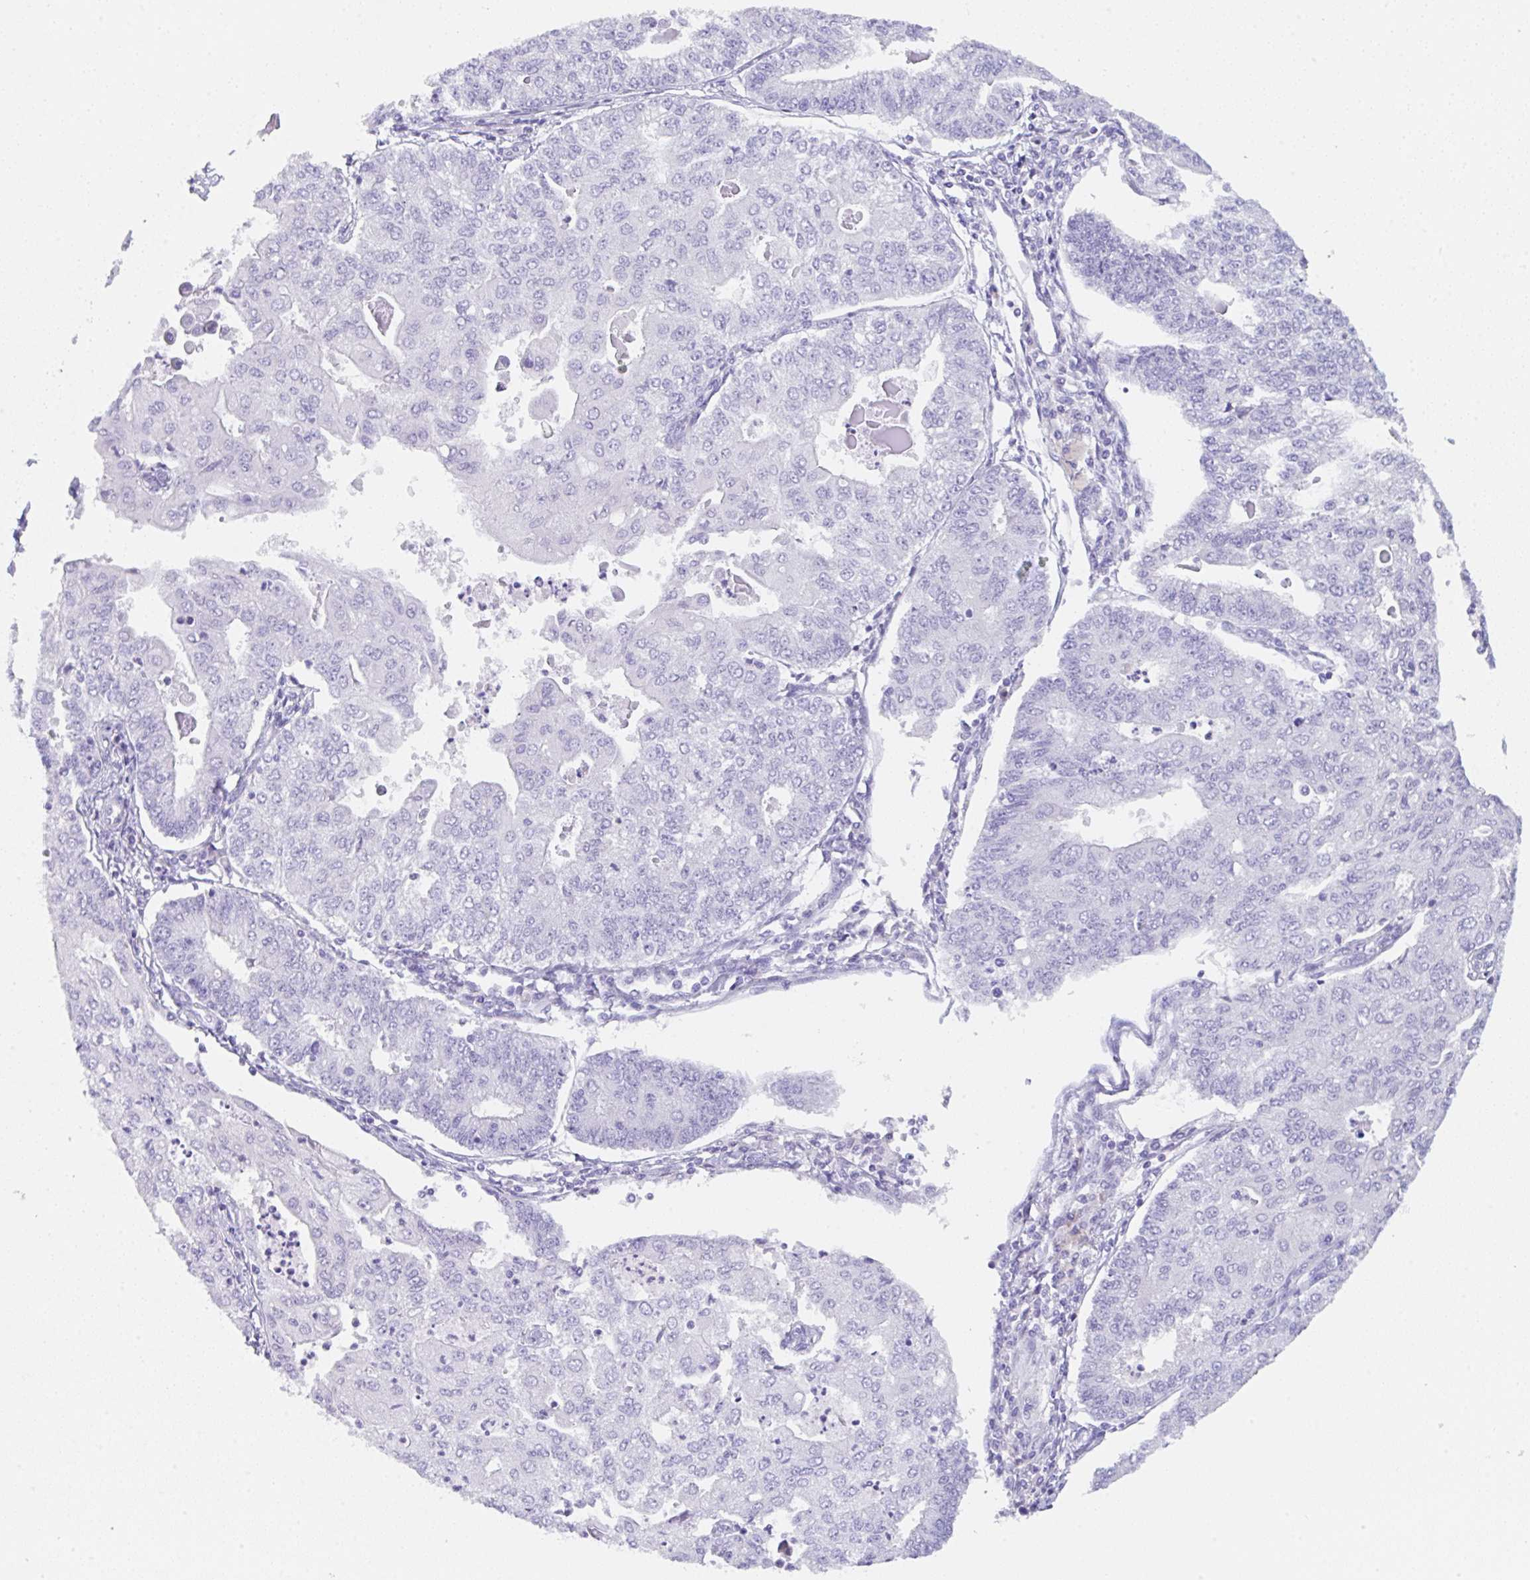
{"staining": {"intensity": "negative", "quantity": "none", "location": "none"}, "tissue": "endometrial cancer", "cell_type": "Tumor cells", "image_type": "cancer", "snomed": [{"axis": "morphology", "description": "Adenocarcinoma, NOS"}, {"axis": "topography", "description": "Endometrium"}], "caption": "An IHC micrograph of endometrial cancer is shown. There is no staining in tumor cells of endometrial cancer.", "gene": "KLK8", "patient": {"sex": "female", "age": 56}}